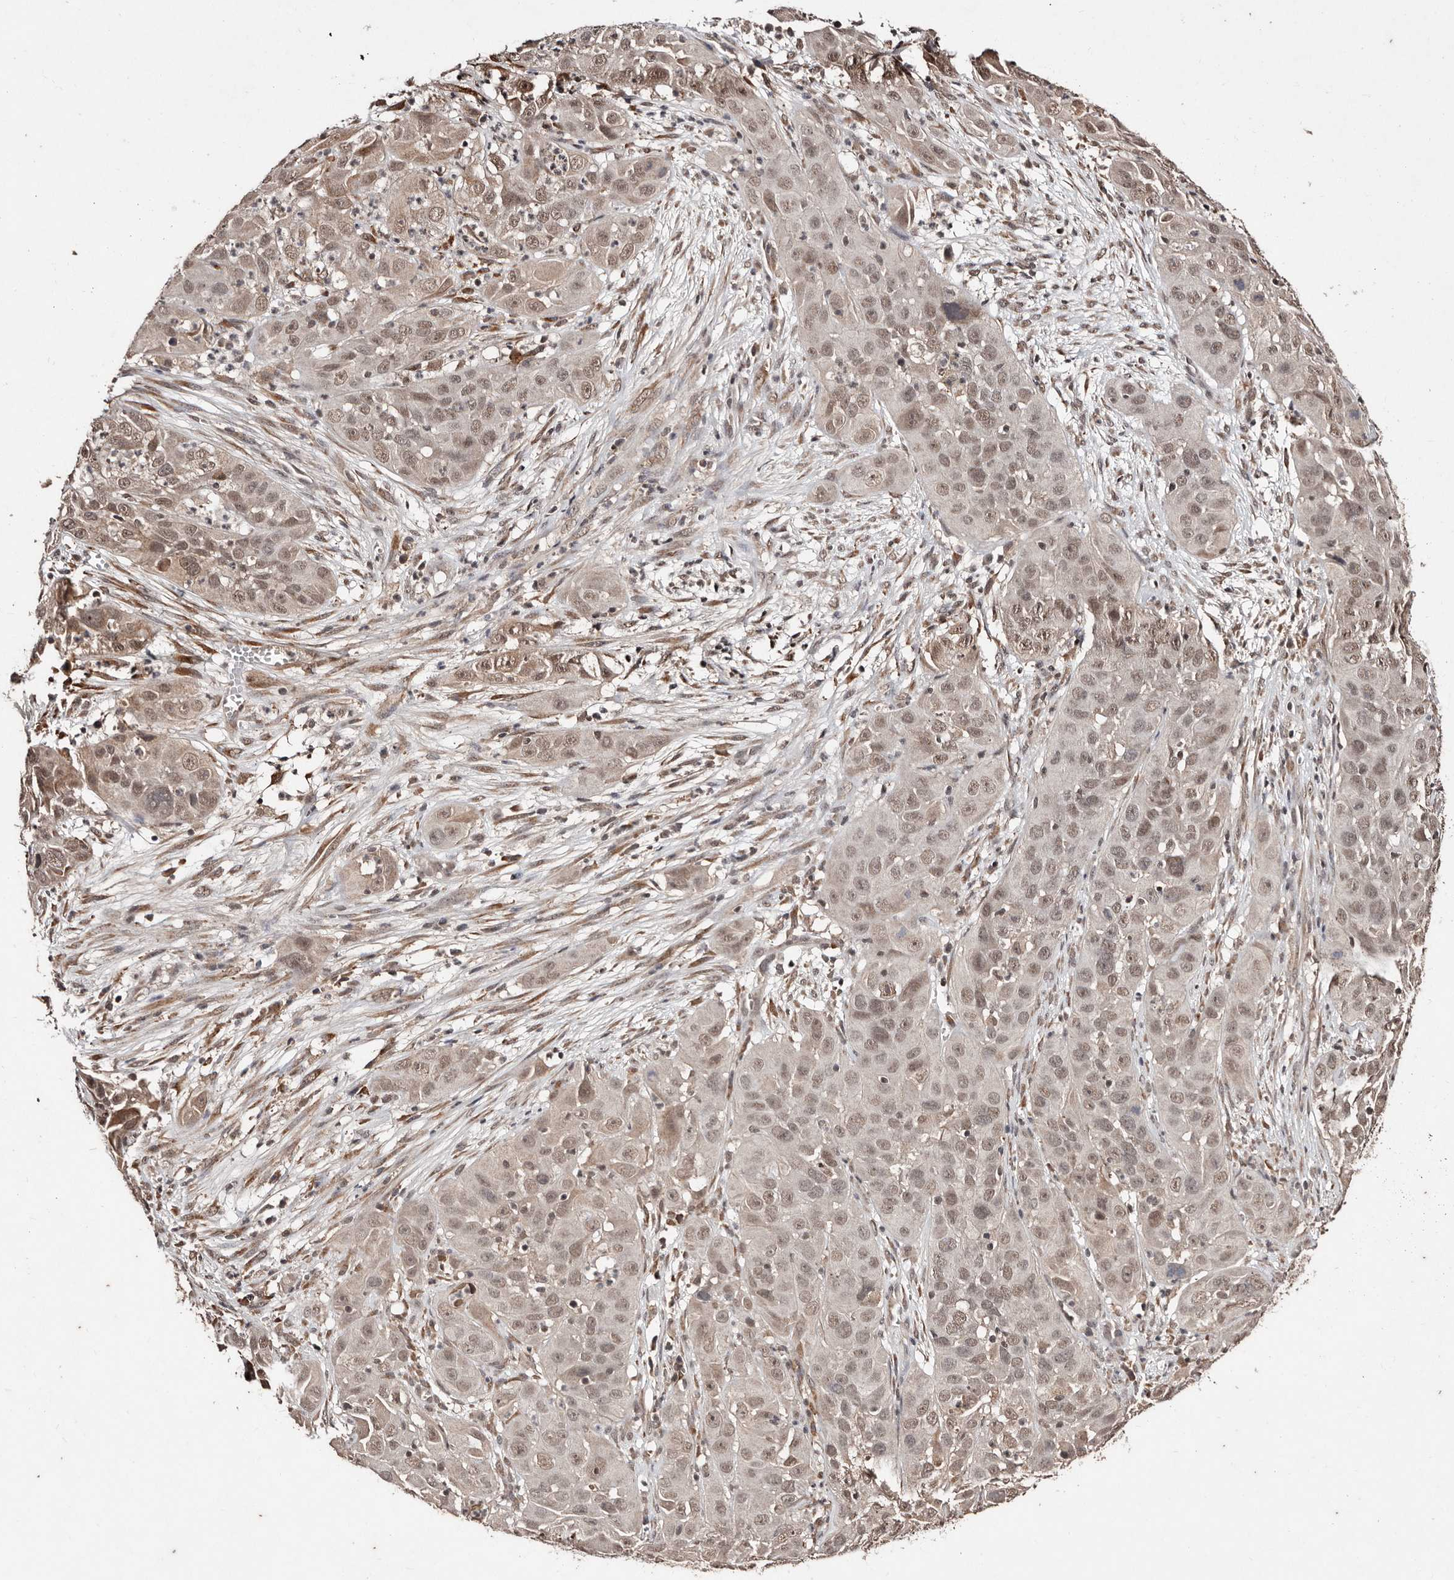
{"staining": {"intensity": "weak", "quantity": ">75%", "location": "nuclear"}, "tissue": "cervical cancer", "cell_type": "Tumor cells", "image_type": "cancer", "snomed": [{"axis": "morphology", "description": "Squamous cell carcinoma, NOS"}, {"axis": "topography", "description": "Cervix"}], "caption": "Immunohistochemistry (IHC) micrograph of human cervical cancer (squamous cell carcinoma) stained for a protein (brown), which demonstrates low levels of weak nuclear expression in approximately >75% of tumor cells.", "gene": "BICRAL", "patient": {"sex": "female", "age": 32}}